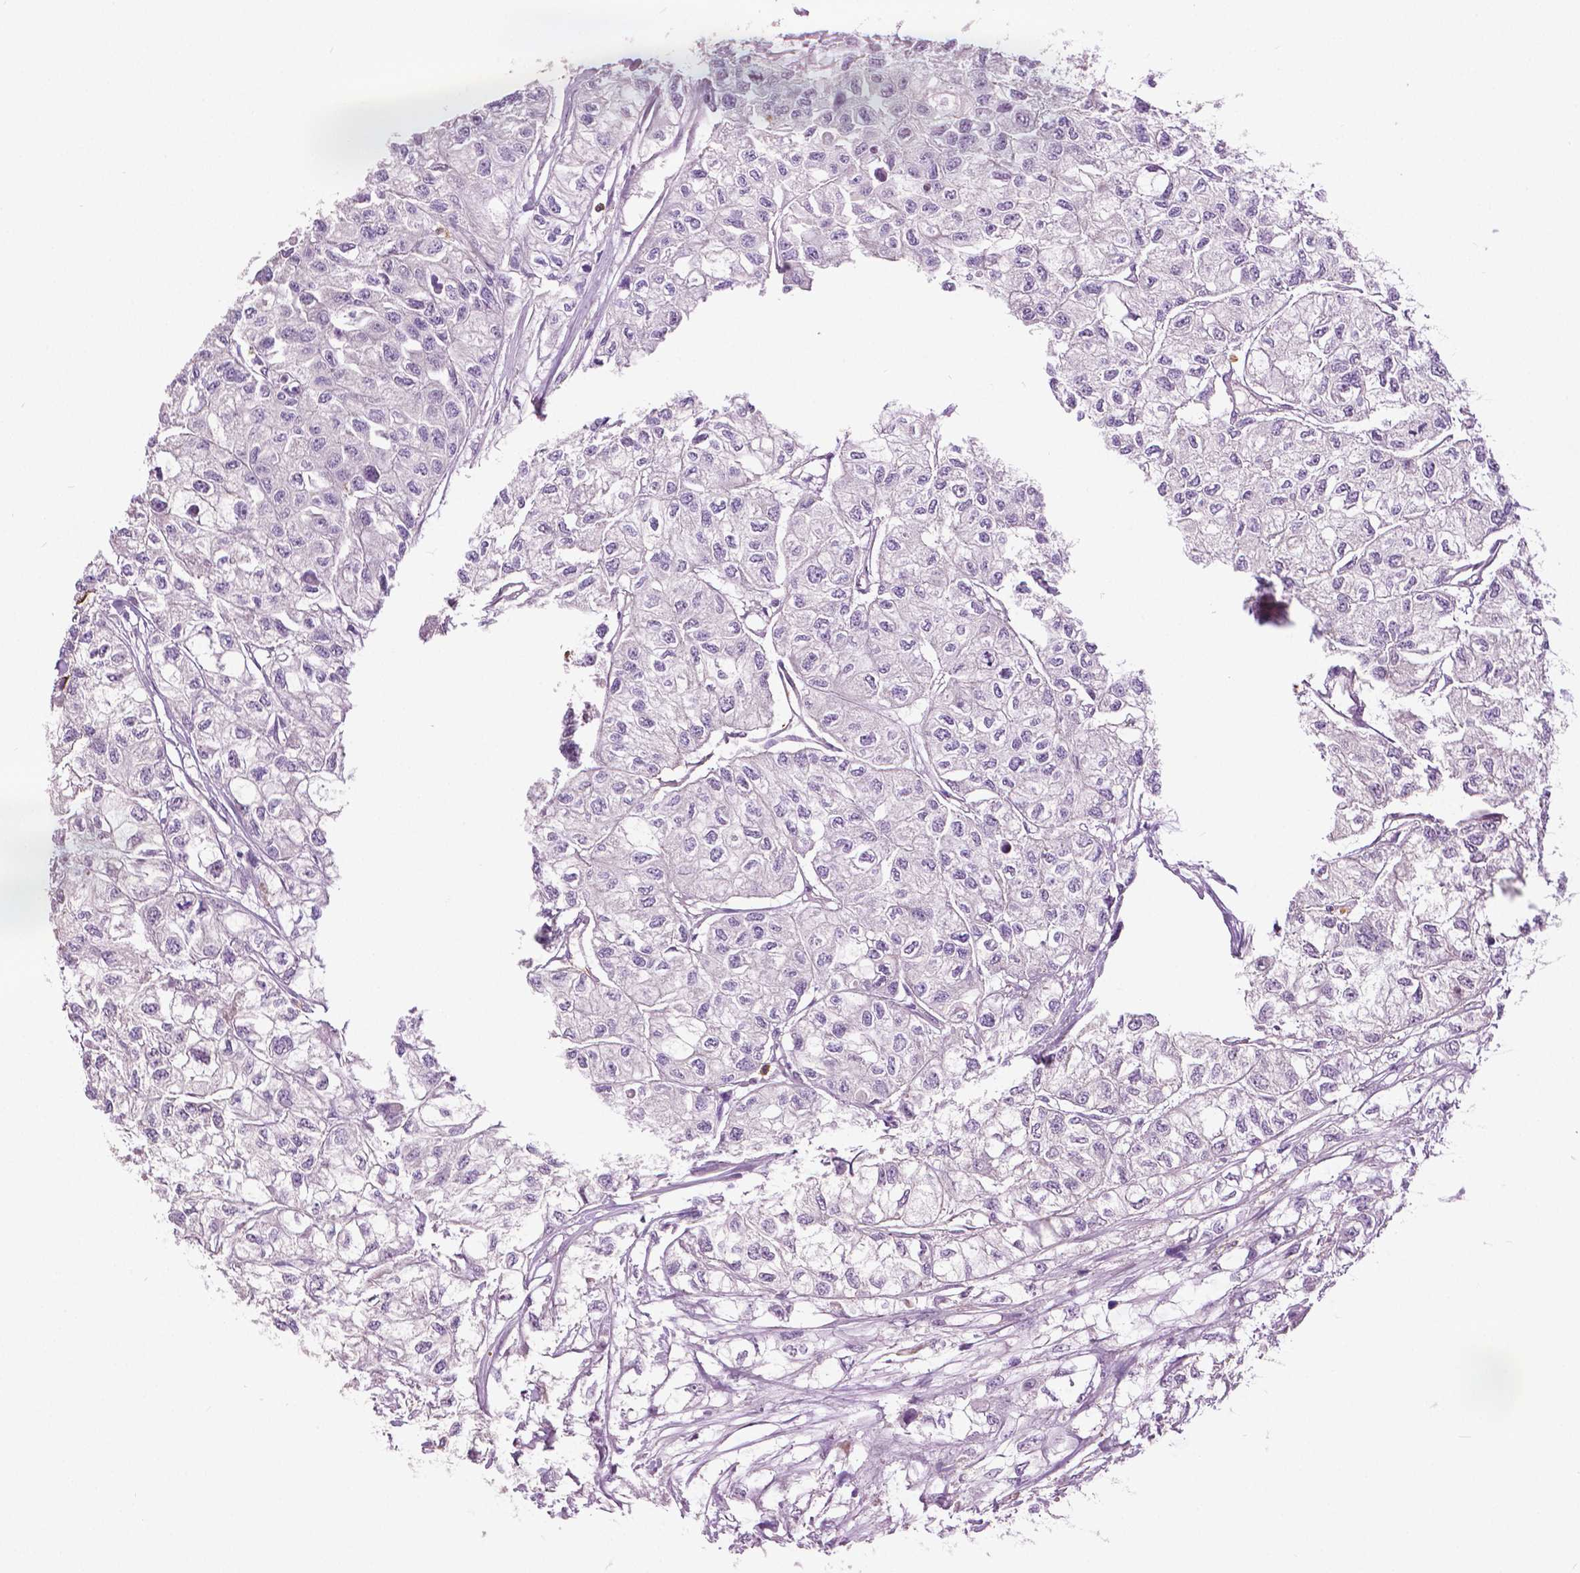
{"staining": {"intensity": "negative", "quantity": "none", "location": "none"}, "tissue": "renal cancer", "cell_type": "Tumor cells", "image_type": "cancer", "snomed": [{"axis": "morphology", "description": "Adenocarcinoma, NOS"}, {"axis": "topography", "description": "Kidney"}], "caption": "Human renal cancer (adenocarcinoma) stained for a protein using immunohistochemistry exhibits no expression in tumor cells.", "gene": "PTPN5", "patient": {"sex": "male", "age": 56}}